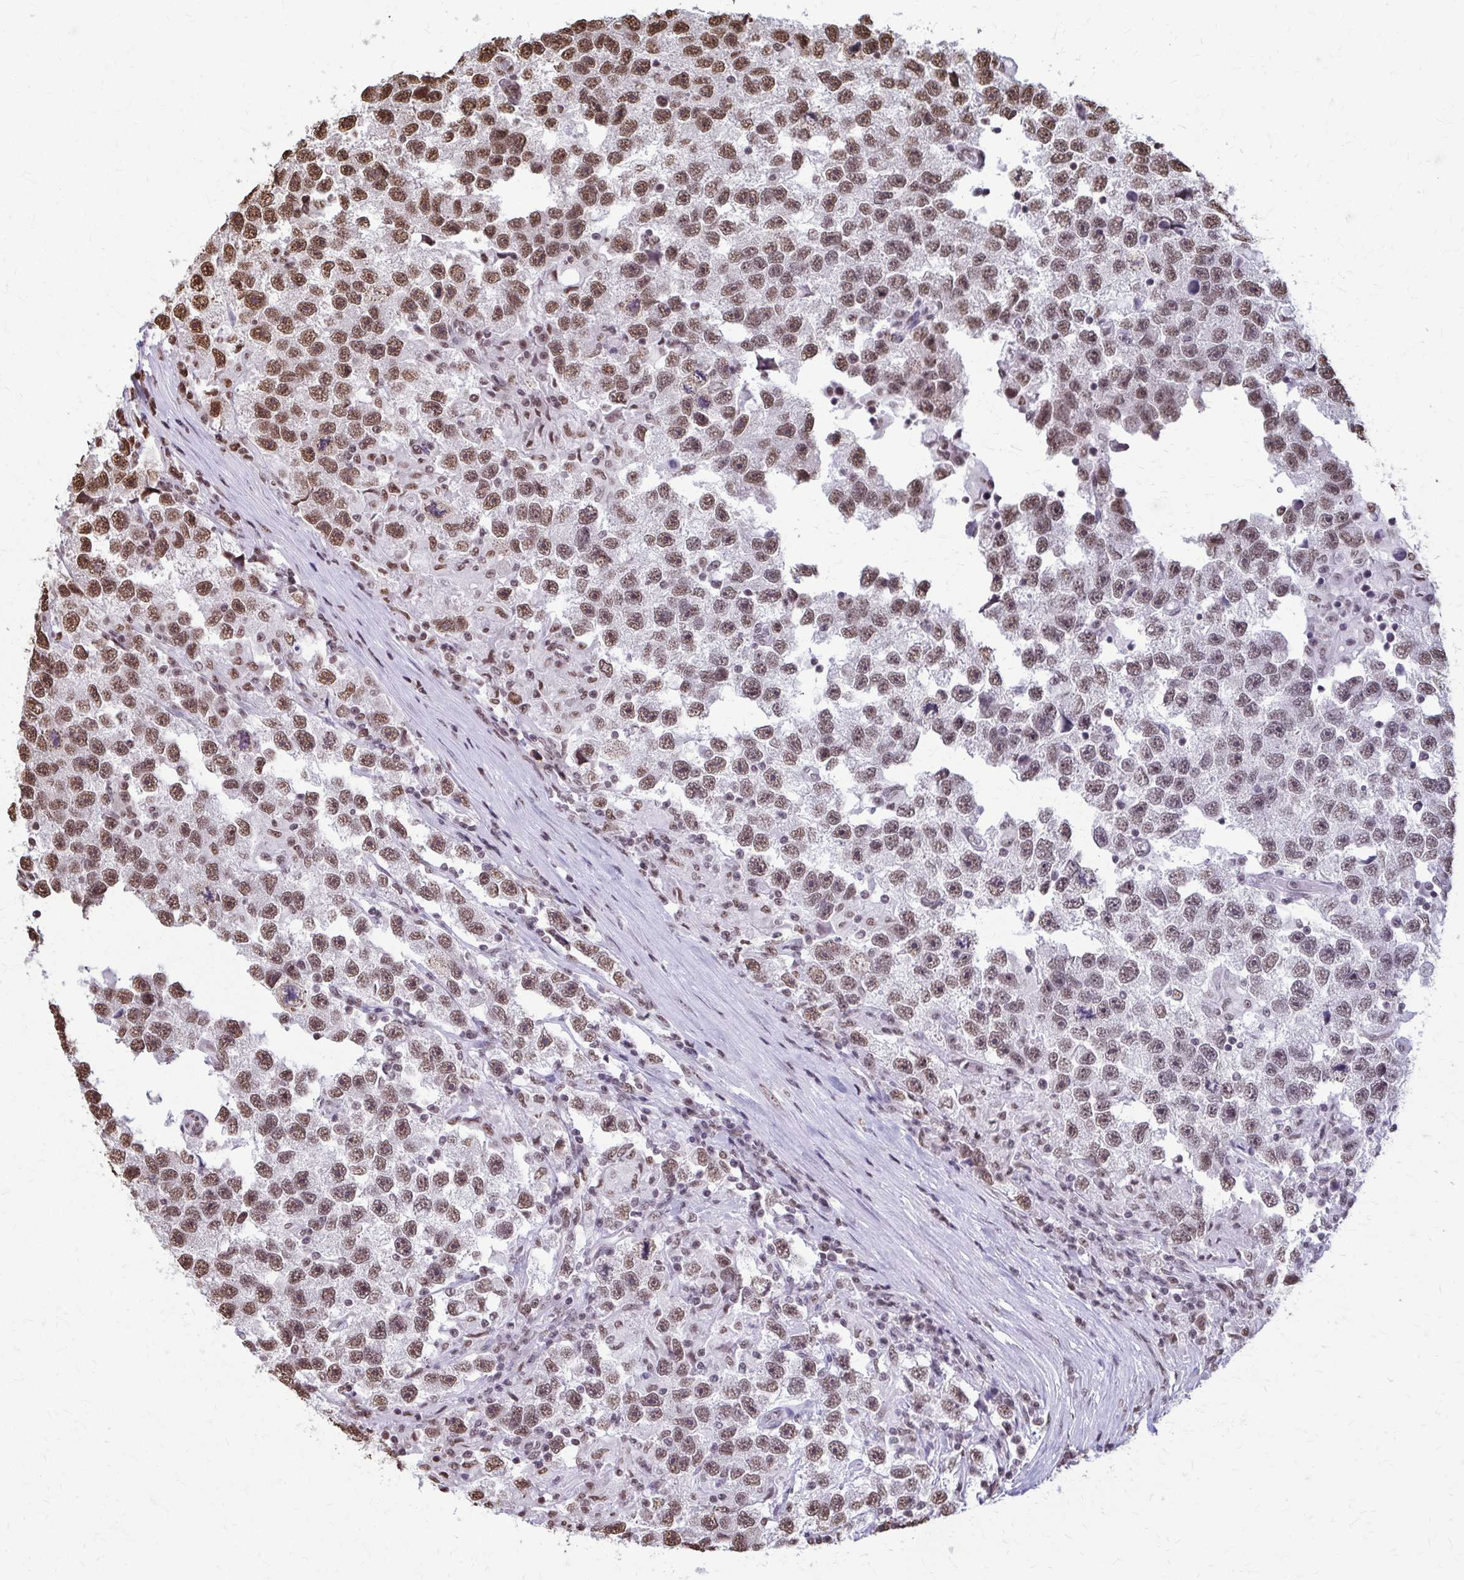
{"staining": {"intensity": "moderate", "quantity": ">75%", "location": "nuclear"}, "tissue": "testis cancer", "cell_type": "Tumor cells", "image_type": "cancer", "snomed": [{"axis": "morphology", "description": "Seminoma, NOS"}, {"axis": "topography", "description": "Testis"}], "caption": "Immunohistochemistry photomicrograph of neoplastic tissue: human seminoma (testis) stained using immunohistochemistry reveals medium levels of moderate protein expression localized specifically in the nuclear of tumor cells, appearing as a nuclear brown color.", "gene": "SNRPA", "patient": {"sex": "male", "age": 26}}